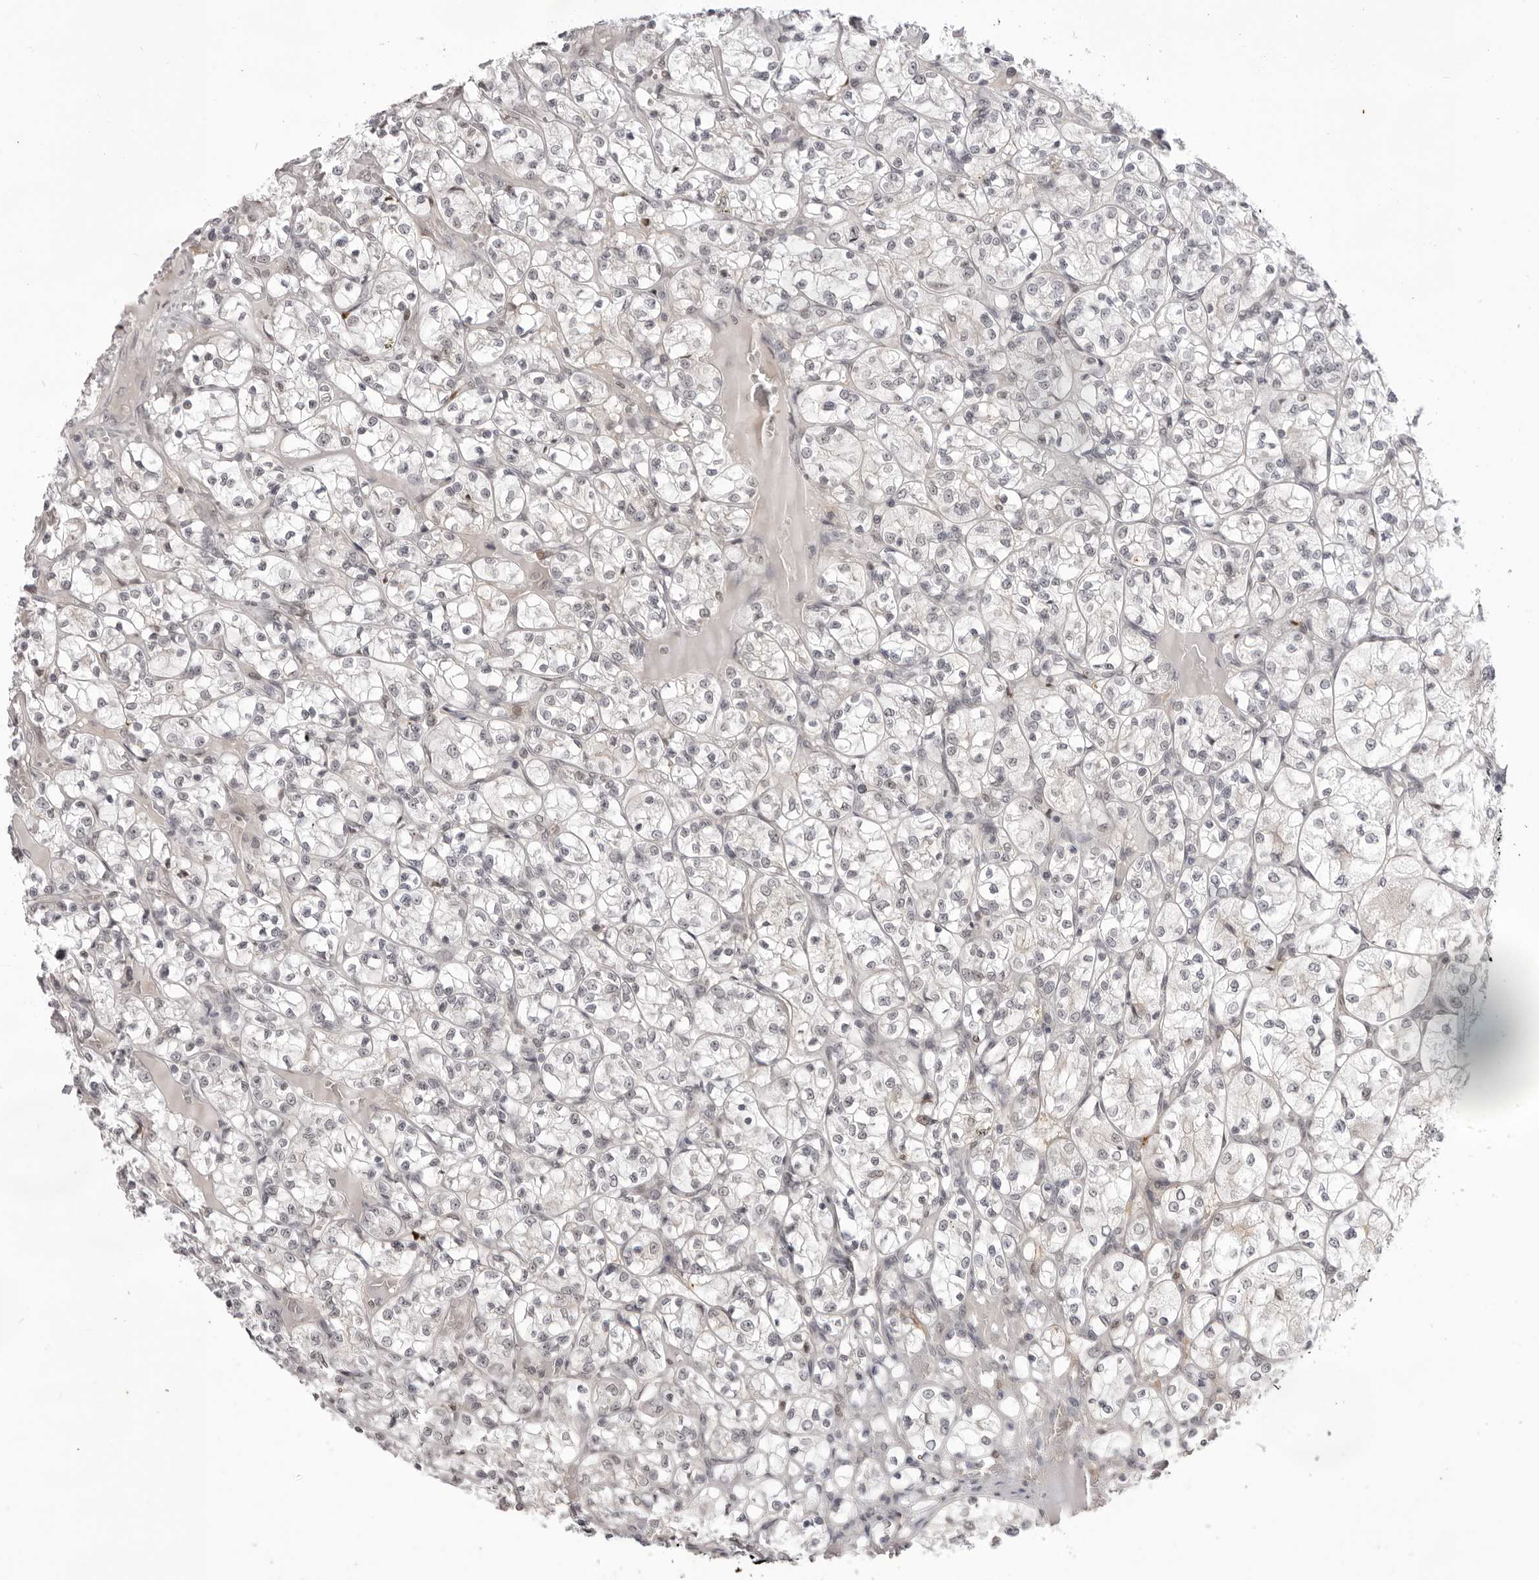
{"staining": {"intensity": "negative", "quantity": "none", "location": "none"}, "tissue": "renal cancer", "cell_type": "Tumor cells", "image_type": "cancer", "snomed": [{"axis": "morphology", "description": "Adenocarcinoma, NOS"}, {"axis": "topography", "description": "Kidney"}], "caption": "DAB immunohistochemical staining of human renal adenocarcinoma exhibits no significant staining in tumor cells. (DAB immunohistochemistry with hematoxylin counter stain).", "gene": "SRGAP2", "patient": {"sex": "female", "age": 69}}